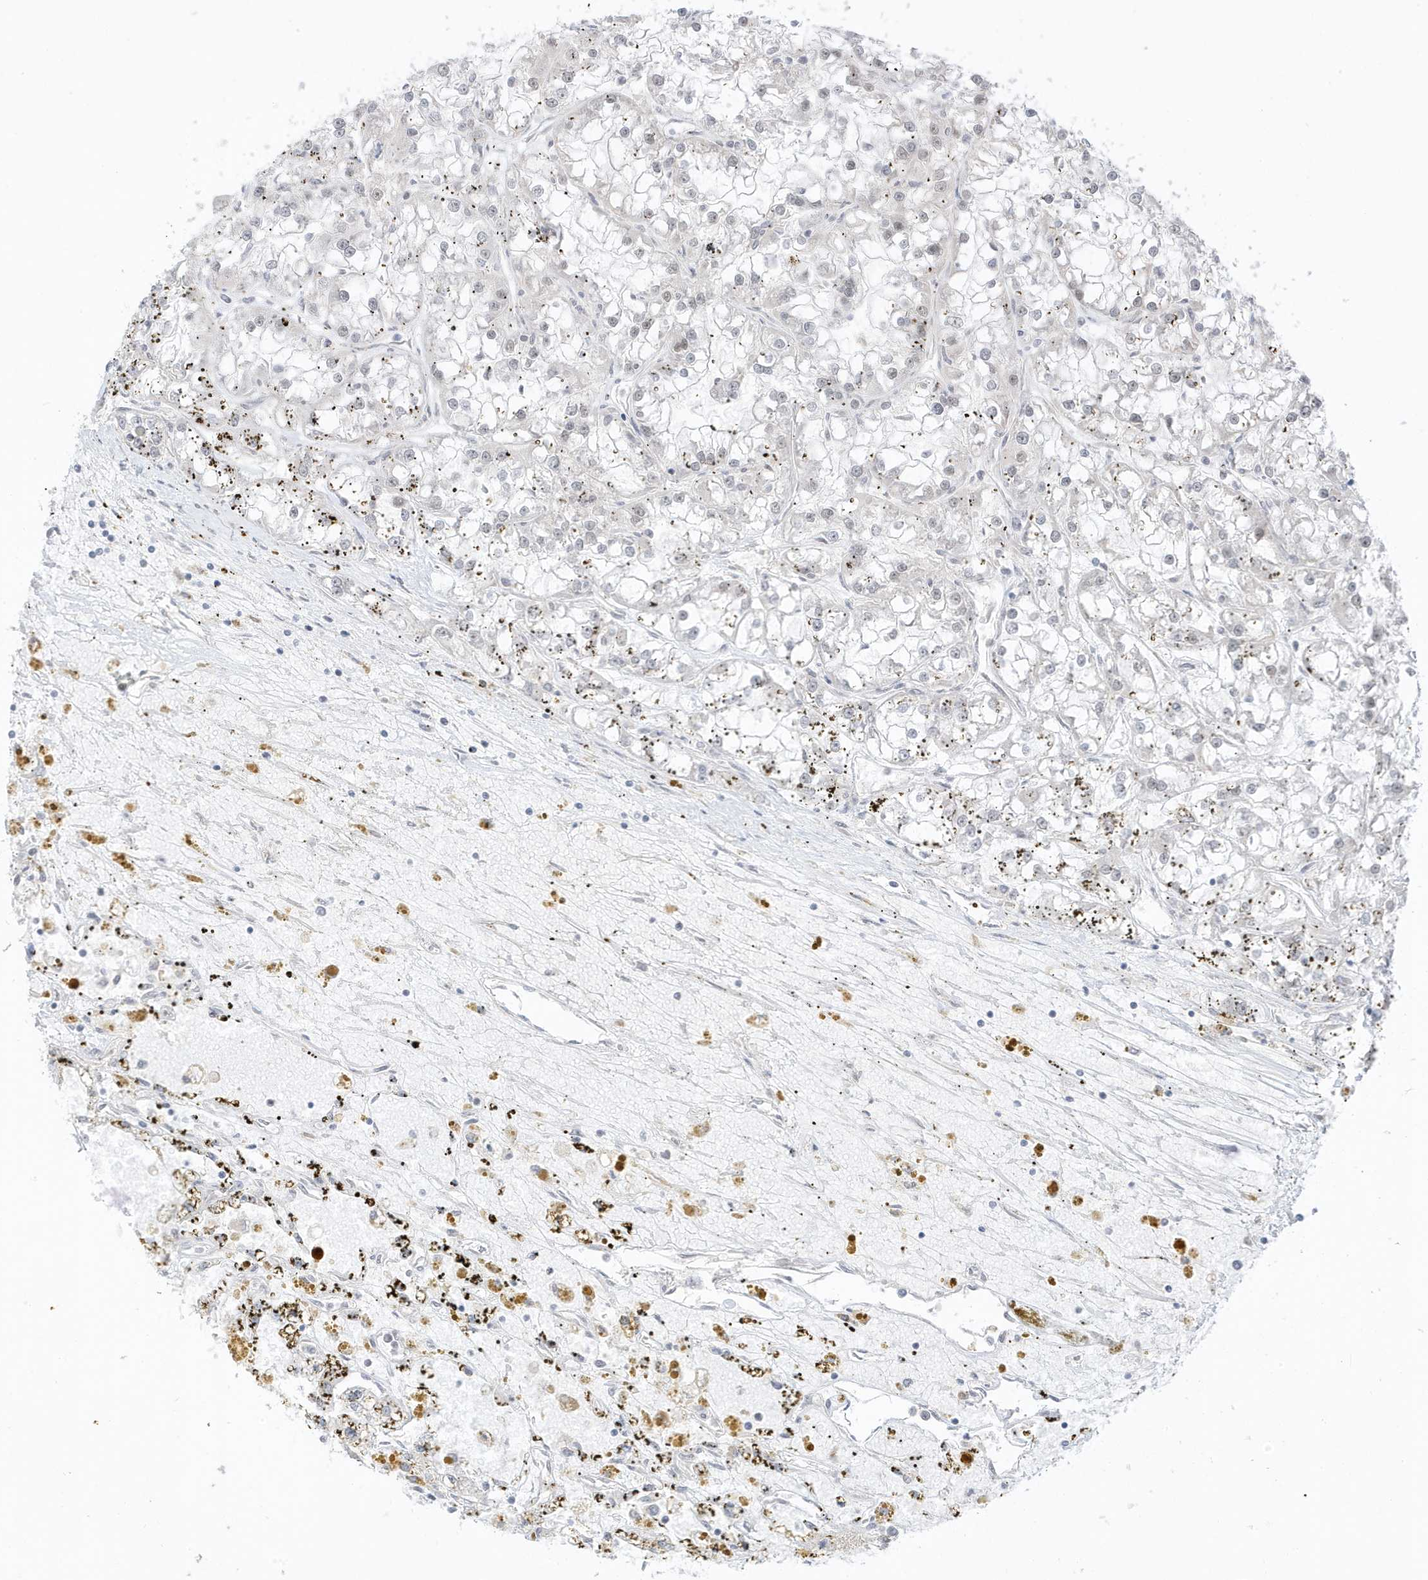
{"staining": {"intensity": "negative", "quantity": "none", "location": "none"}, "tissue": "renal cancer", "cell_type": "Tumor cells", "image_type": "cancer", "snomed": [{"axis": "morphology", "description": "Adenocarcinoma, NOS"}, {"axis": "topography", "description": "Kidney"}], "caption": "Immunohistochemistry of human adenocarcinoma (renal) demonstrates no expression in tumor cells.", "gene": "MSL3", "patient": {"sex": "female", "age": 52}}